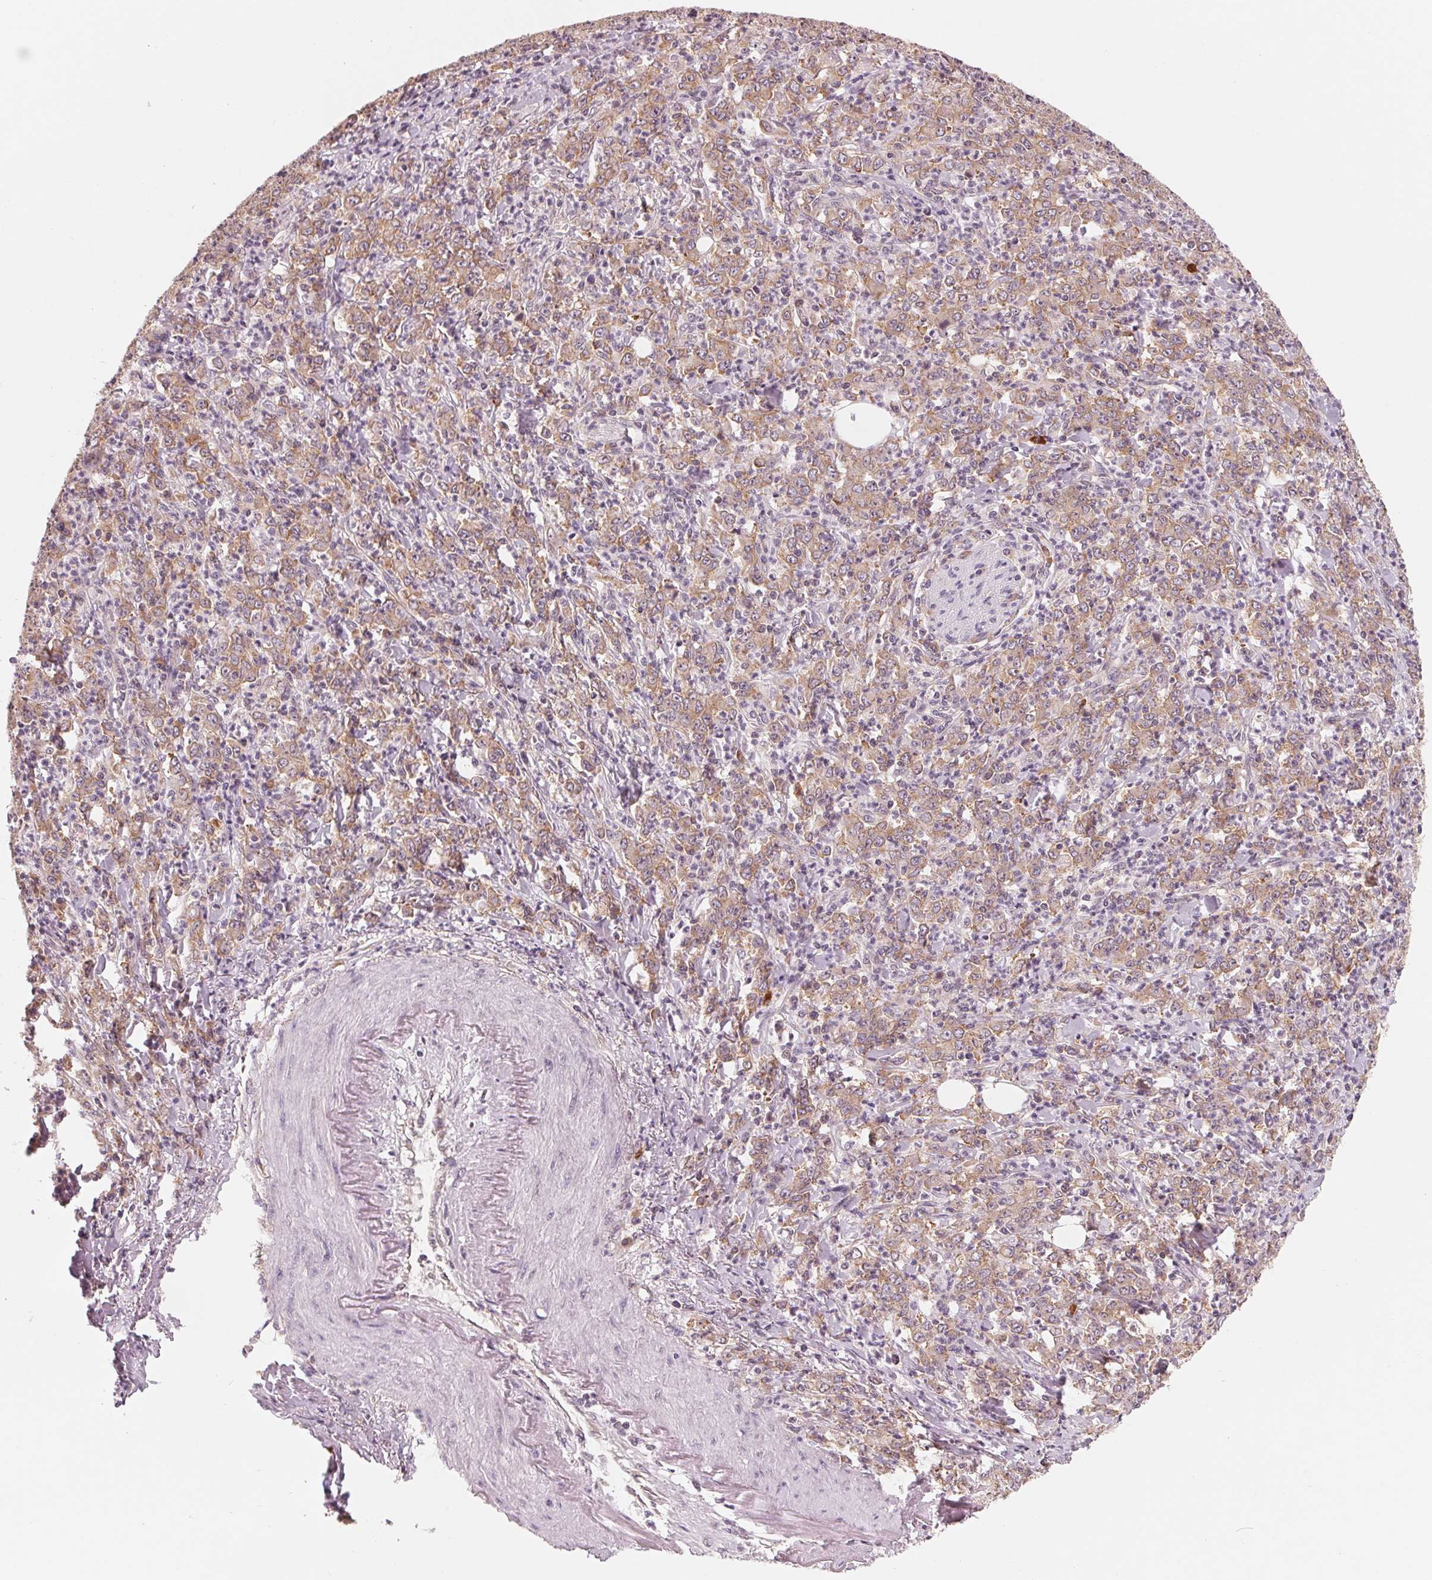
{"staining": {"intensity": "weak", "quantity": ">75%", "location": "cytoplasmic/membranous"}, "tissue": "stomach cancer", "cell_type": "Tumor cells", "image_type": "cancer", "snomed": [{"axis": "morphology", "description": "Adenocarcinoma, NOS"}, {"axis": "topography", "description": "Stomach, lower"}], "caption": "Stomach cancer stained with DAB (3,3'-diaminobenzidine) immunohistochemistry (IHC) displays low levels of weak cytoplasmic/membranous staining in approximately >75% of tumor cells.", "gene": "GIGYF2", "patient": {"sex": "female", "age": 71}}